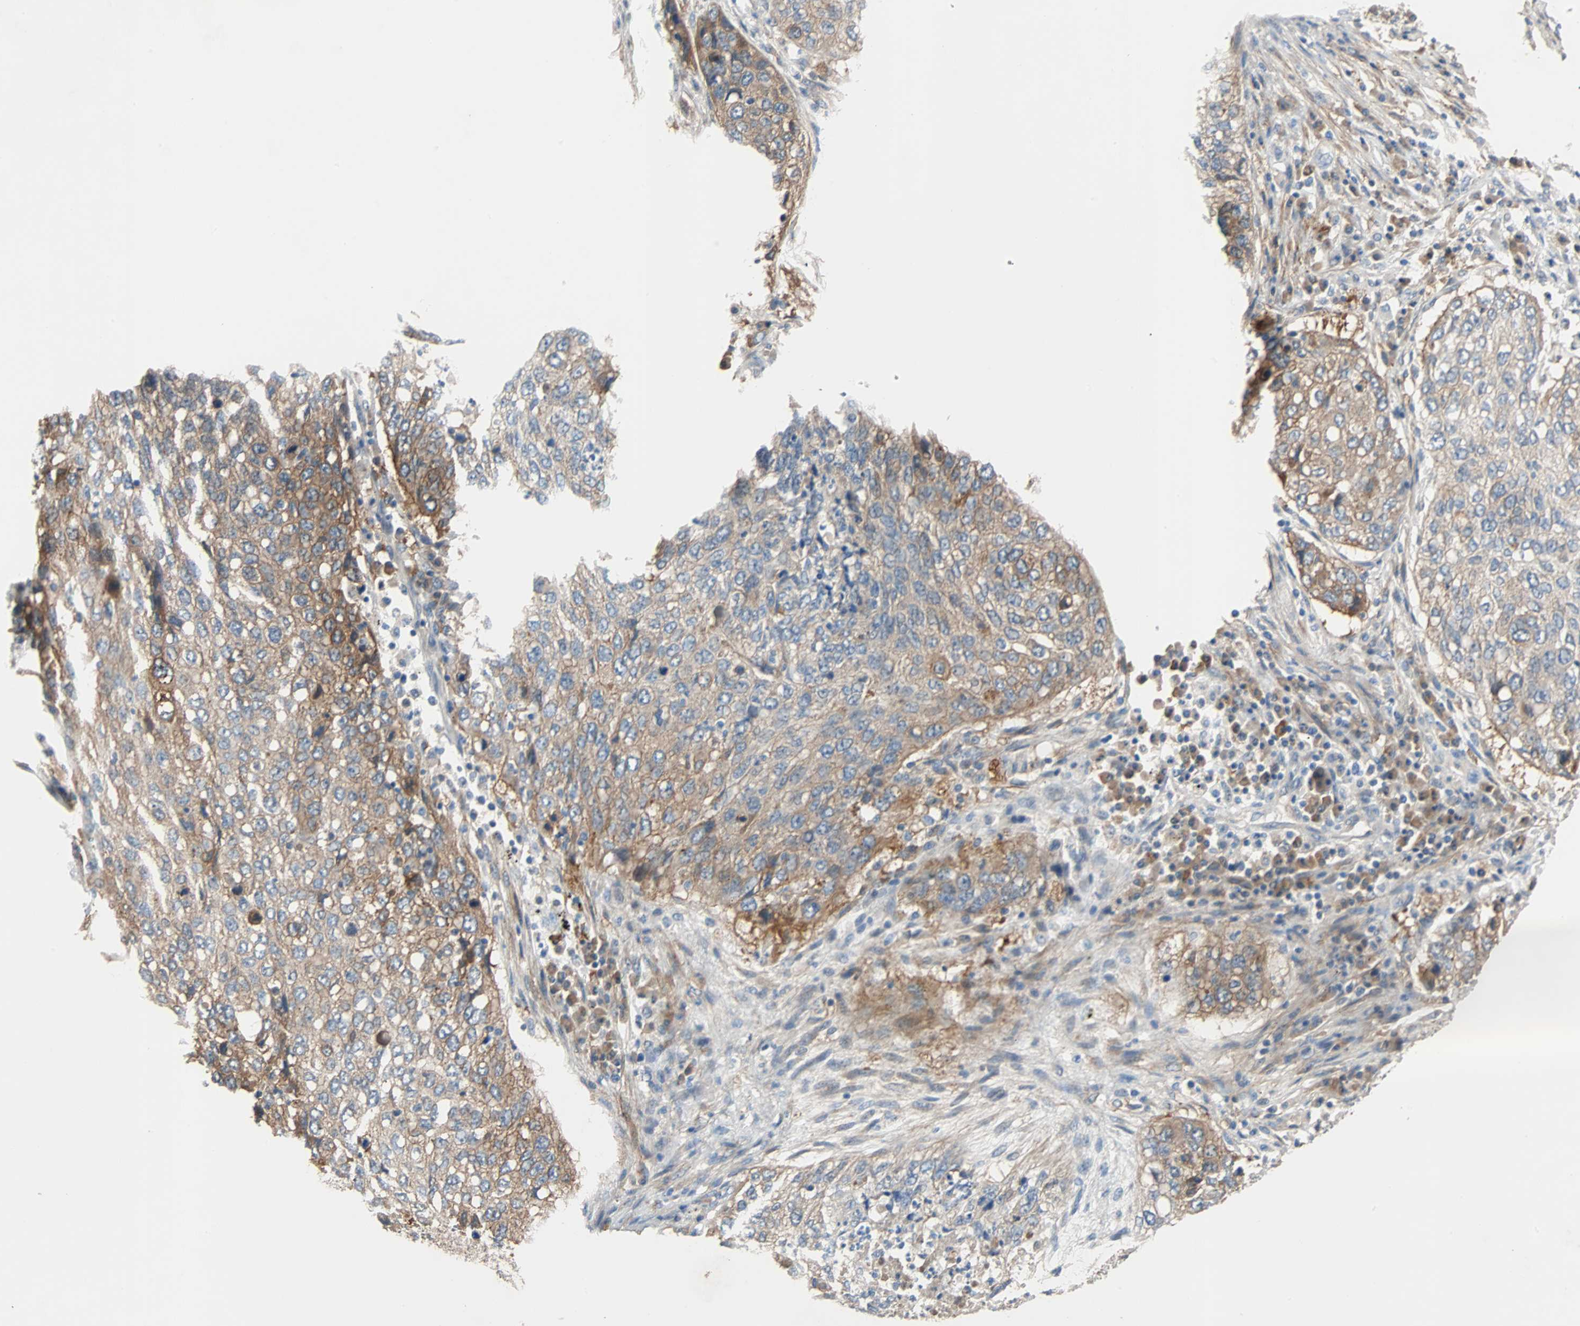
{"staining": {"intensity": "moderate", "quantity": "25%-75%", "location": "cytoplasmic/membranous"}, "tissue": "lung cancer", "cell_type": "Tumor cells", "image_type": "cancer", "snomed": [{"axis": "morphology", "description": "Squamous cell carcinoma, NOS"}, {"axis": "topography", "description": "Lung"}], "caption": "The histopathology image exhibits immunohistochemical staining of lung cancer (squamous cell carcinoma). There is moderate cytoplasmic/membranous staining is identified in approximately 25%-75% of tumor cells.", "gene": "TNFRSF12A", "patient": {"sex": "female", "age": 63}}